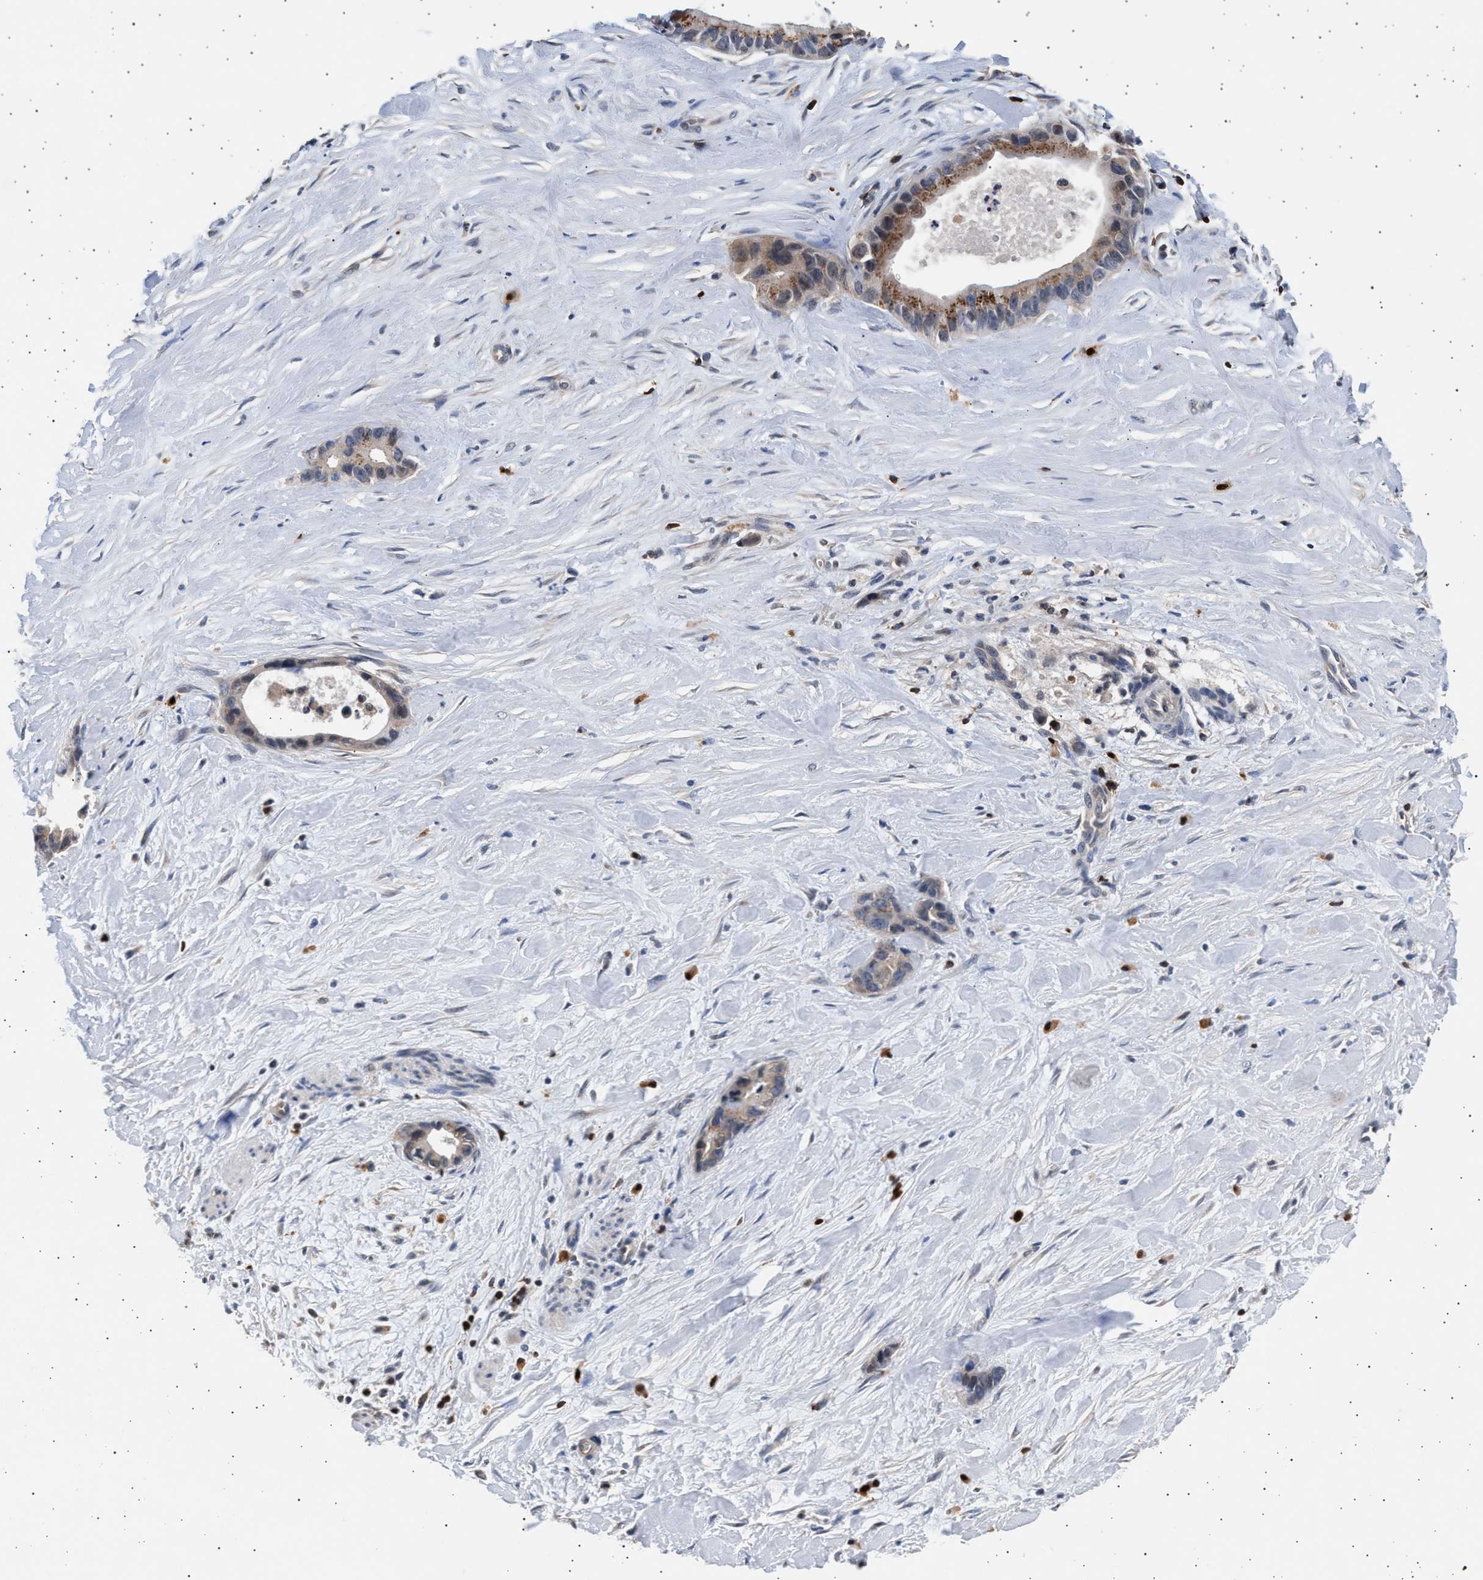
{"staining": {"intensity": "moderate", "quantity": "25%-75%", "location": "cytoplasmic/membranous"}, "tissue": "liver cancer", "cell_type": "Tumor cells", "image_type": "cancer", "snomed": [{"axis": "morphology", "description": "Cholangiocarcinoma"}, {"axis": "topography", "description": "Liver"}], "caption": "Liver cancer (cholangiocarcinoma) stained for a protein exhibits moderate cytoplasmic/membranous positivity in tumor cells.", "gene": "GRAP2", "patient": {"sex": "female", "age": 55}}